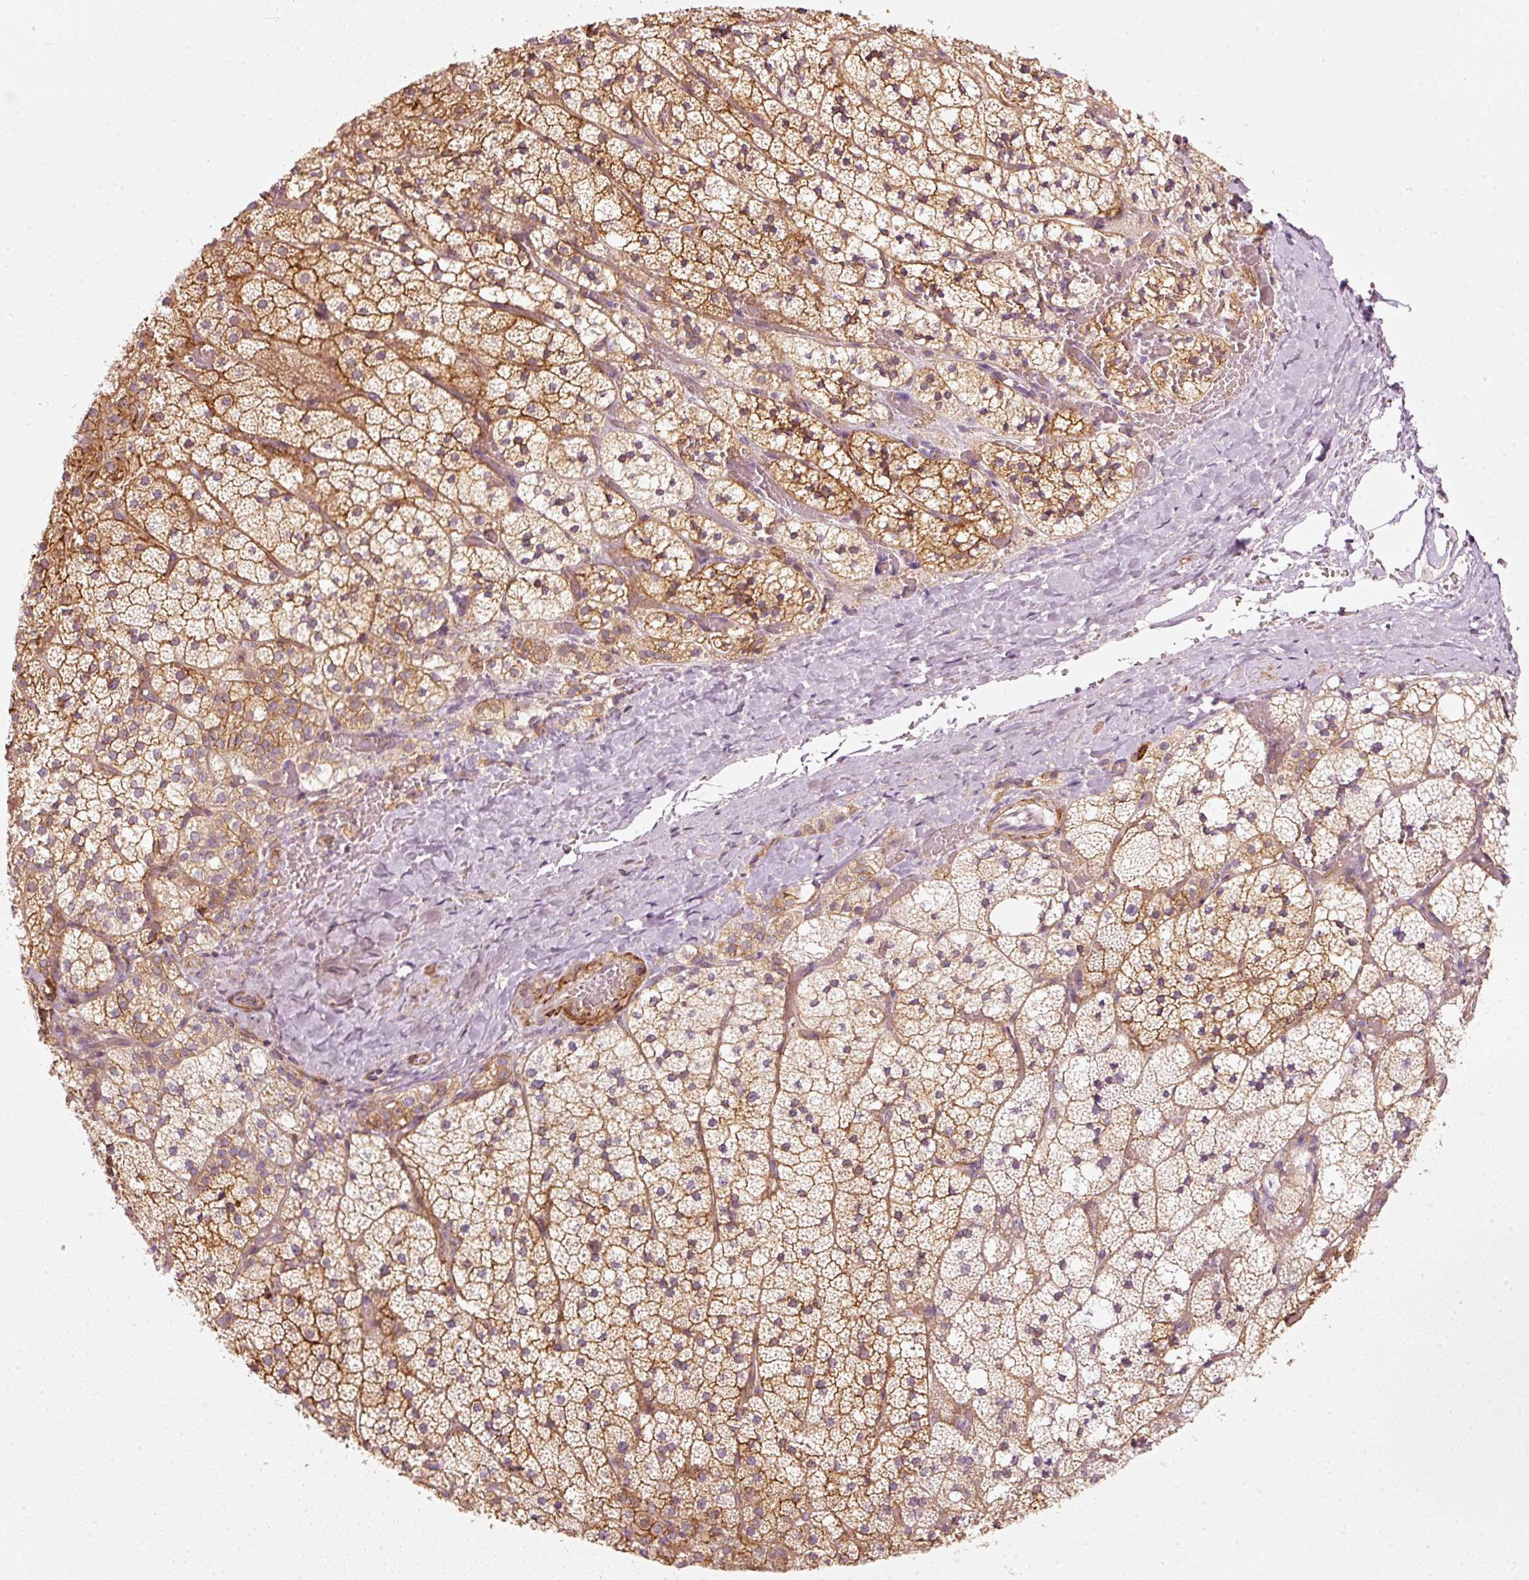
{"staining": {"intensity": "strong", "quantity": ">75%", "location": "cytoplasmic/membranous"}, "tissue": "adrenal gland", "cell_type": "Glandular cells", "image_type": "normal", "snomed": [{"axis": "morphology", "description": "Normal tissue, NOS"}, {"axis": "topography", "description": "Adrenal gland"}], "caption": "Glandular cells exhibit strong cytoplasmic/membranous positivity in about >75% of cells in normal adrenal gland.", "gene": "KCNQ1", "patient": {"sex": "male", "age": 53}}